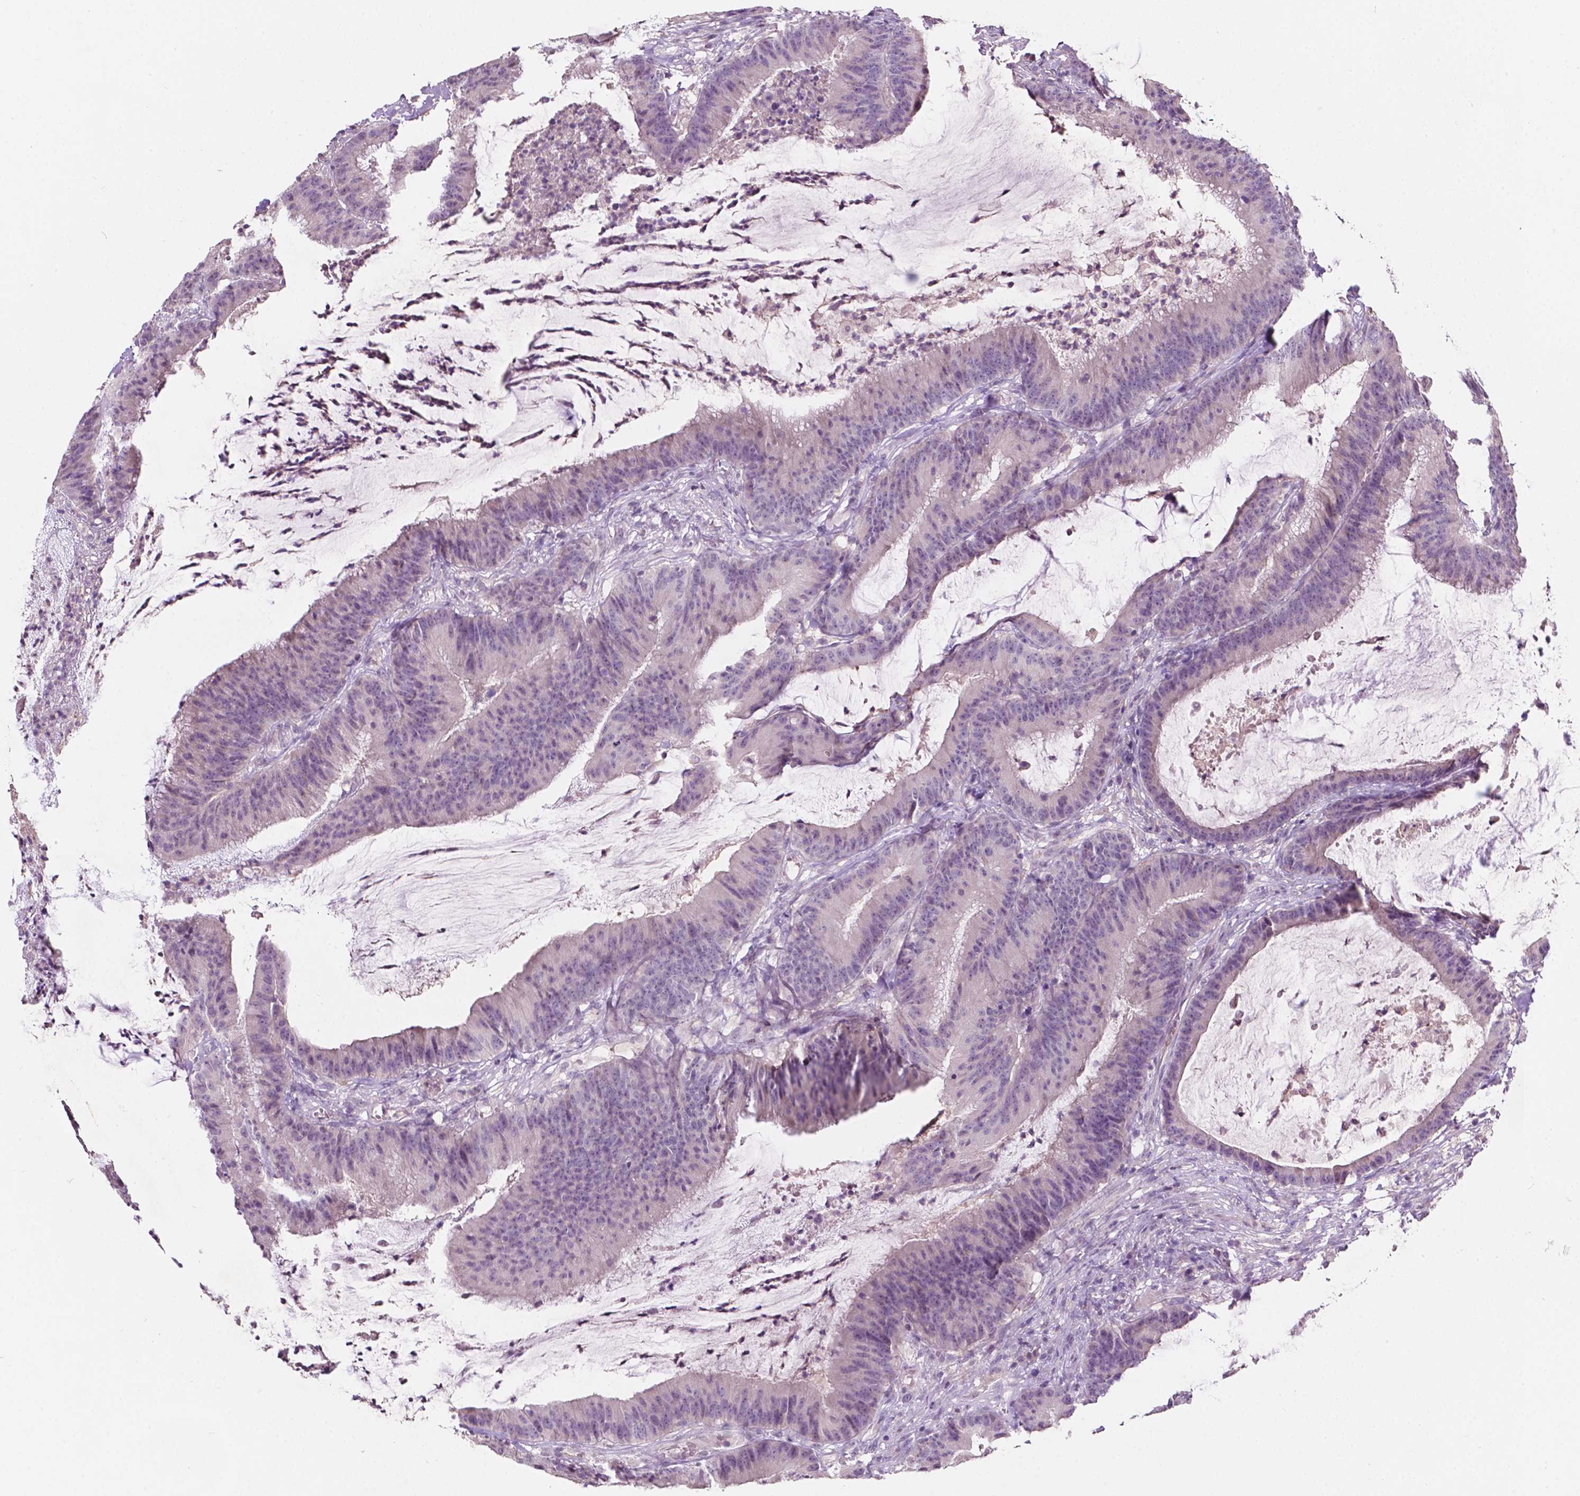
{"staining": {"intensity": "negative", "quantity": "none", "location": "none"}, "tissue": "colorectal cancer", "cell_type": "Tumor cells", "image_type": "cancer", "snomed": [{"axis": "morphology", "description": "Adenocarcinoma, NOS"}, {"axis": "topography", "description": "Colon"}], "caption": "Immunohistochemistry histopathology image of neoplastic tissue: human colorectal adenocarcinoma stained with DAB exhibits no significant protein positivity in tumor cells.", "gene": "TM6SF2", "patient": {"sex": "female", "age": 78}}